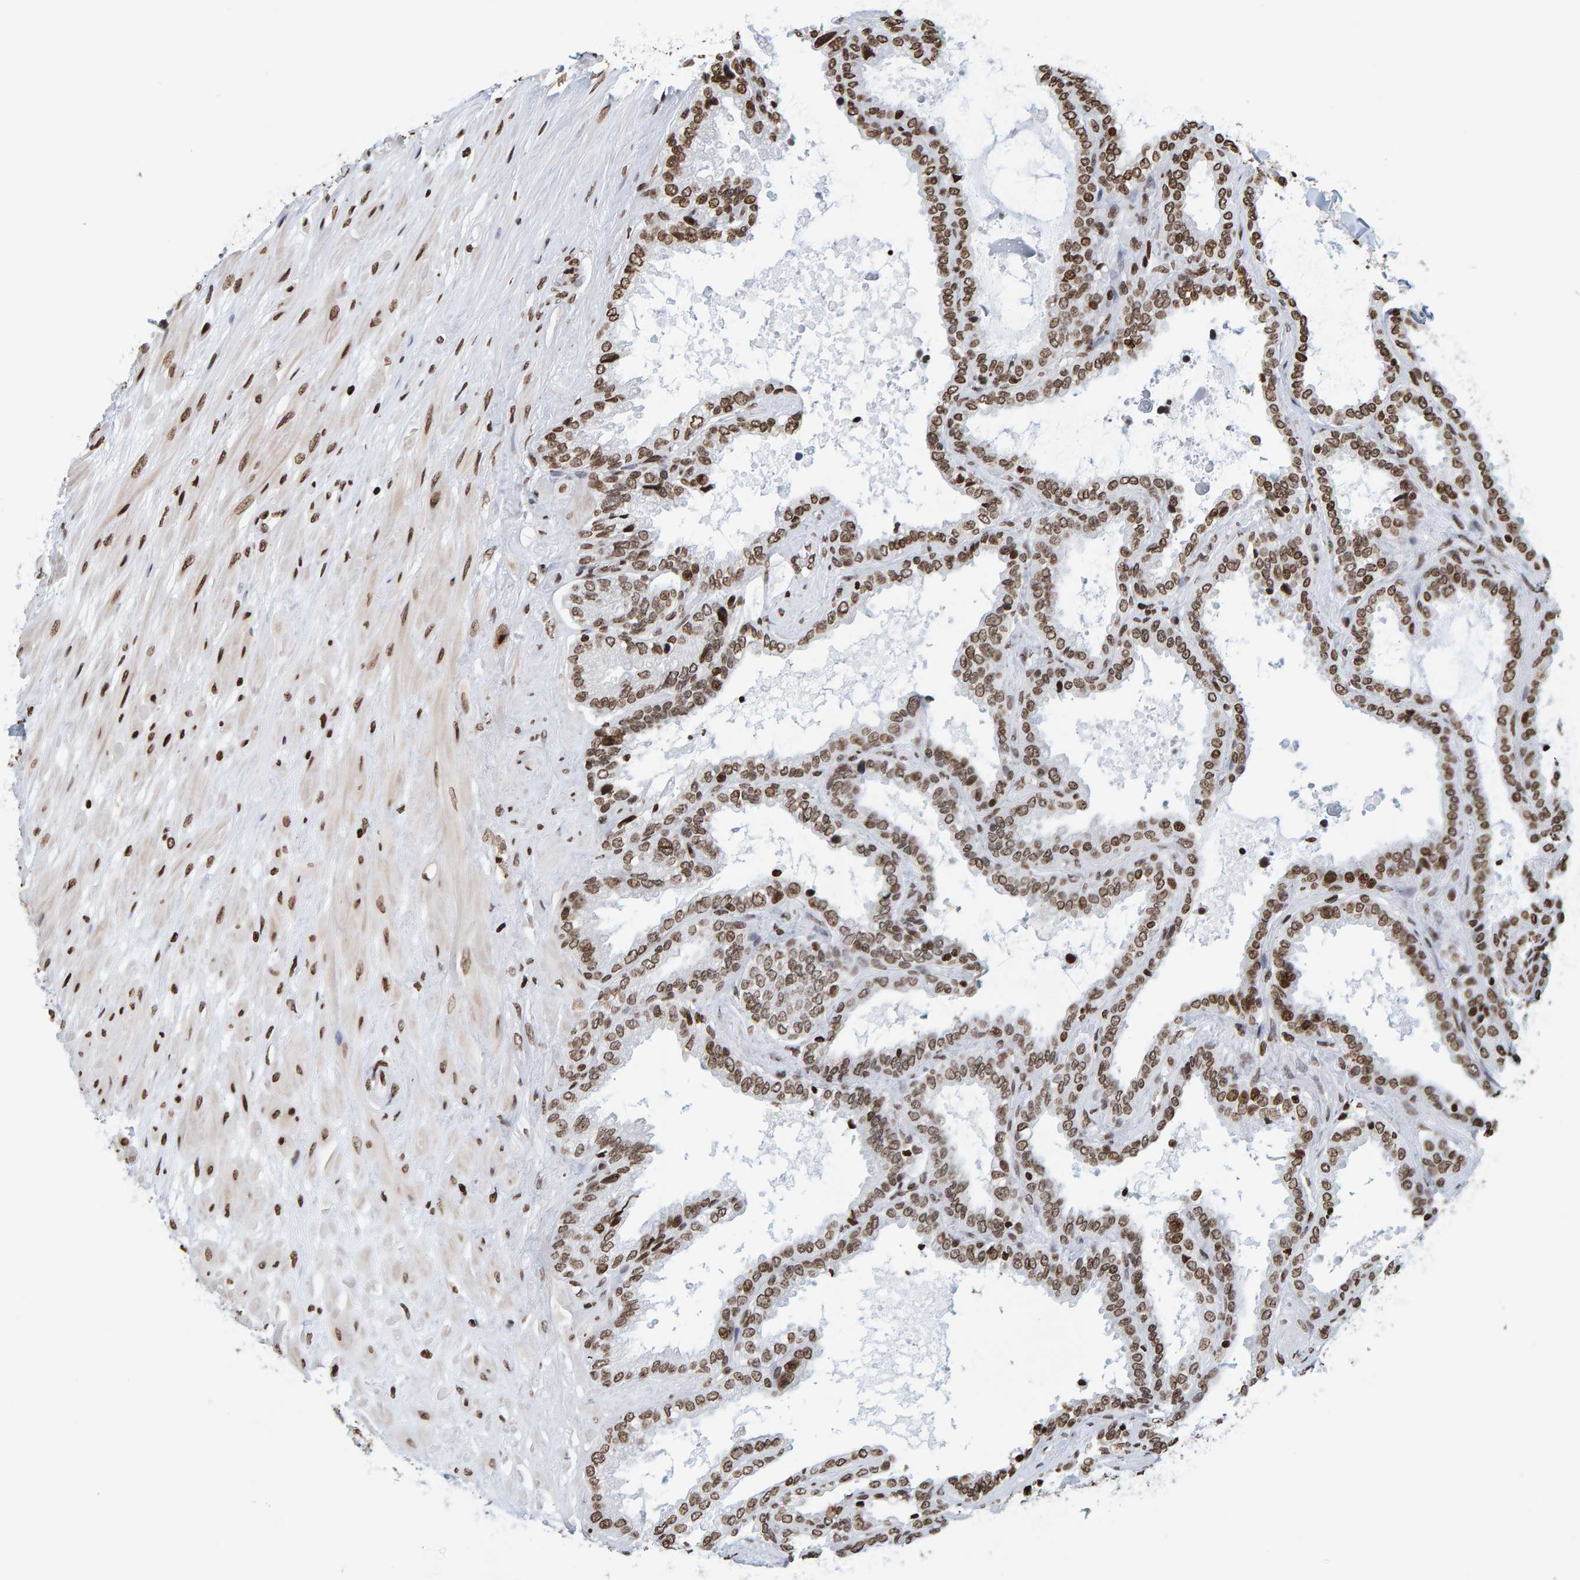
{"staining": {"intensity": "strong", "quantity": ">75%", "location": "cytoplasmic/membranous,nuclear"}, "tissue": "seminal vesicle", "cell_type": "Glandular cells", "image_type": "normal", "snomed": [{"axis": "morphology", "description": "Normal tissue, NOS"}, {"axis": "topography", "description": "Seminal veicle"}], "caption": "Immunohistochemical staining of benign human seminal vesicle displays high levels of strong cytoplasmic/membranous,nuclear staining in about >75% of glandular cells.", "gene": "BRF2", "patient": {"sex": "male", "age": 46}}